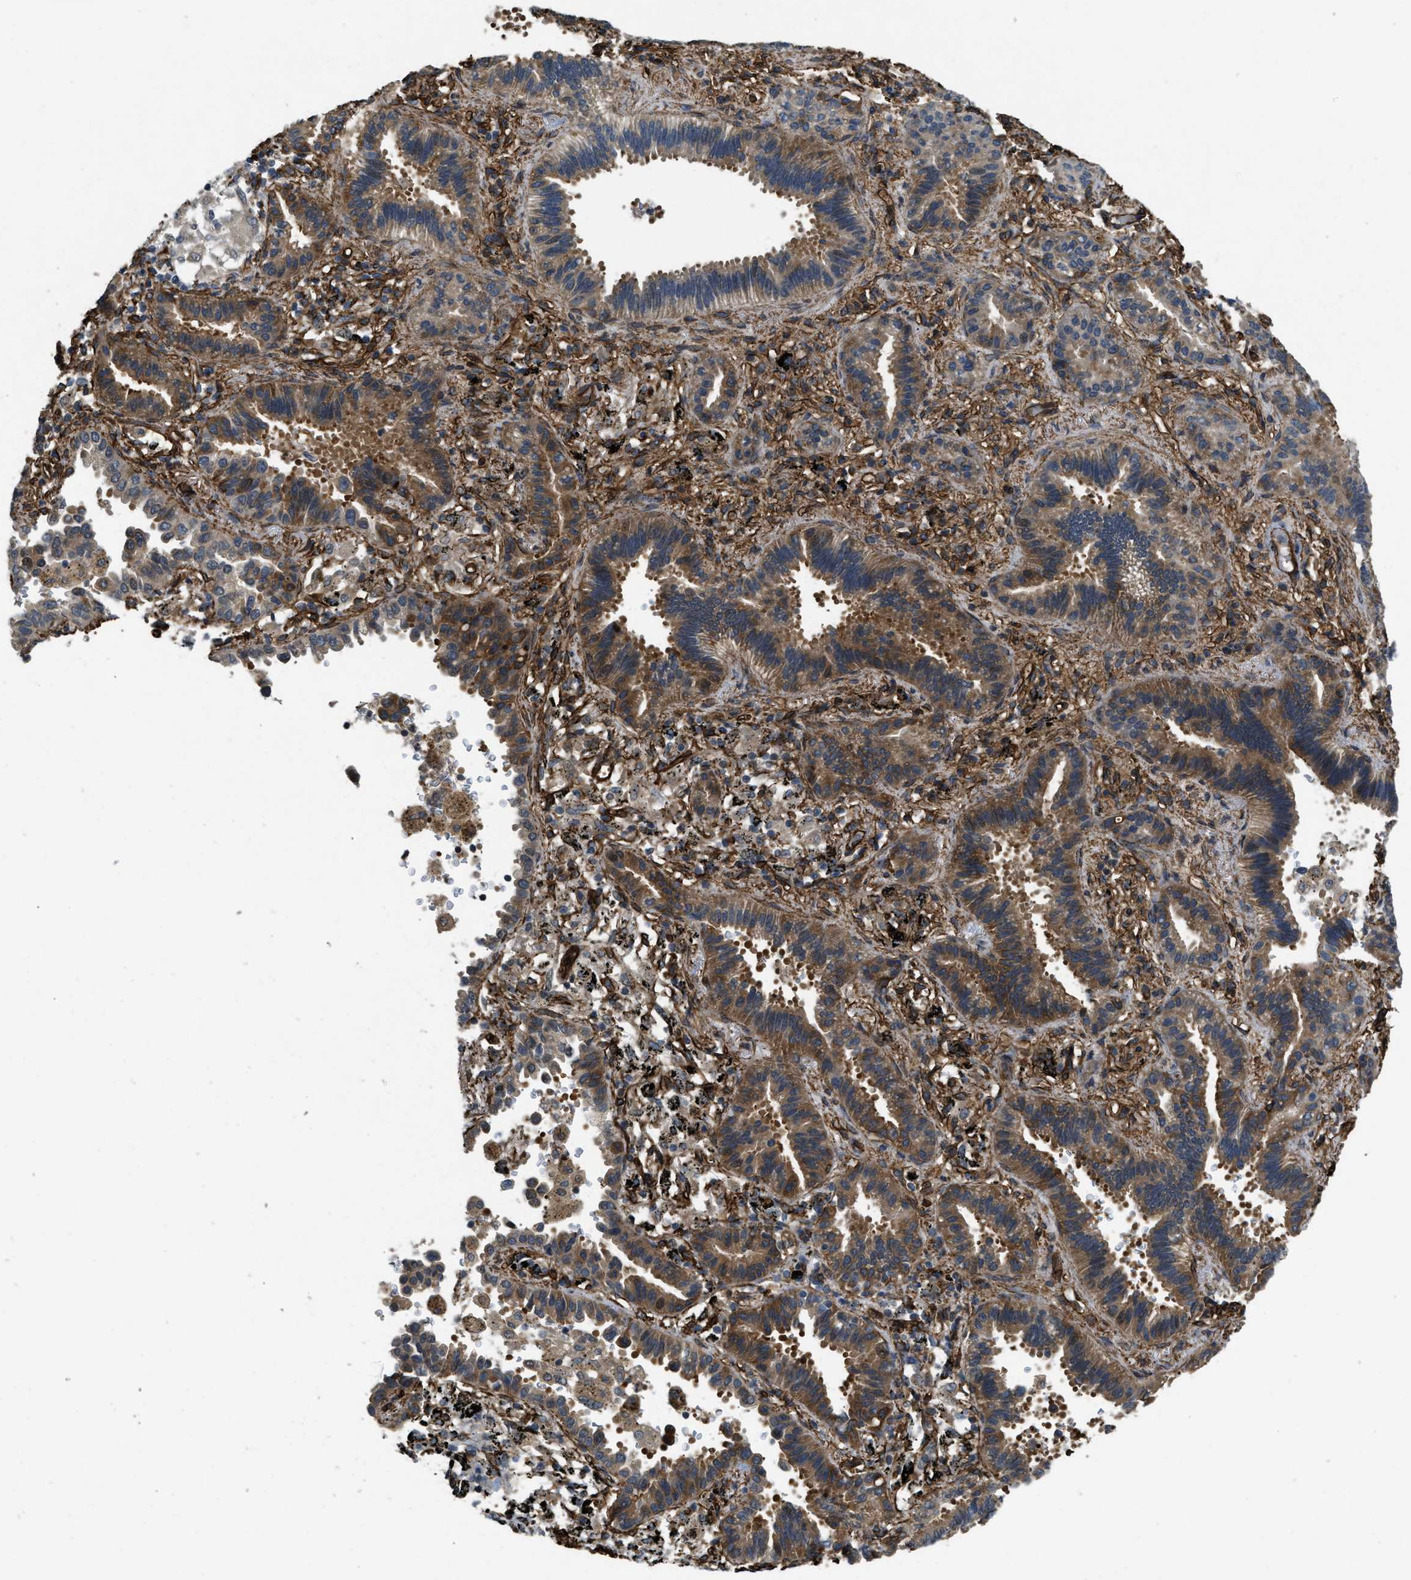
{"staining": {"intensity": "moderate", "quantity": "25%-75%", "location": "cytoplasmic/membranous"}, "tissue": "lung cancer", "cell_type": "Tumor cells", "image_type": "cancer", "snomed": [{"axis": "morphology", "description": "Normal tissue, NOS"}, {"axis": "morphology", "description": "Adenocarcinoma, NOS"}, {"axis": "topography", "description": "Lung"}], "caption": "Human lung adenocarcinoma stained with a protein marker reveals moderate staining in tumor cells.", "gene": "NMB", "patient": {"sex": "male", "age": 59}}